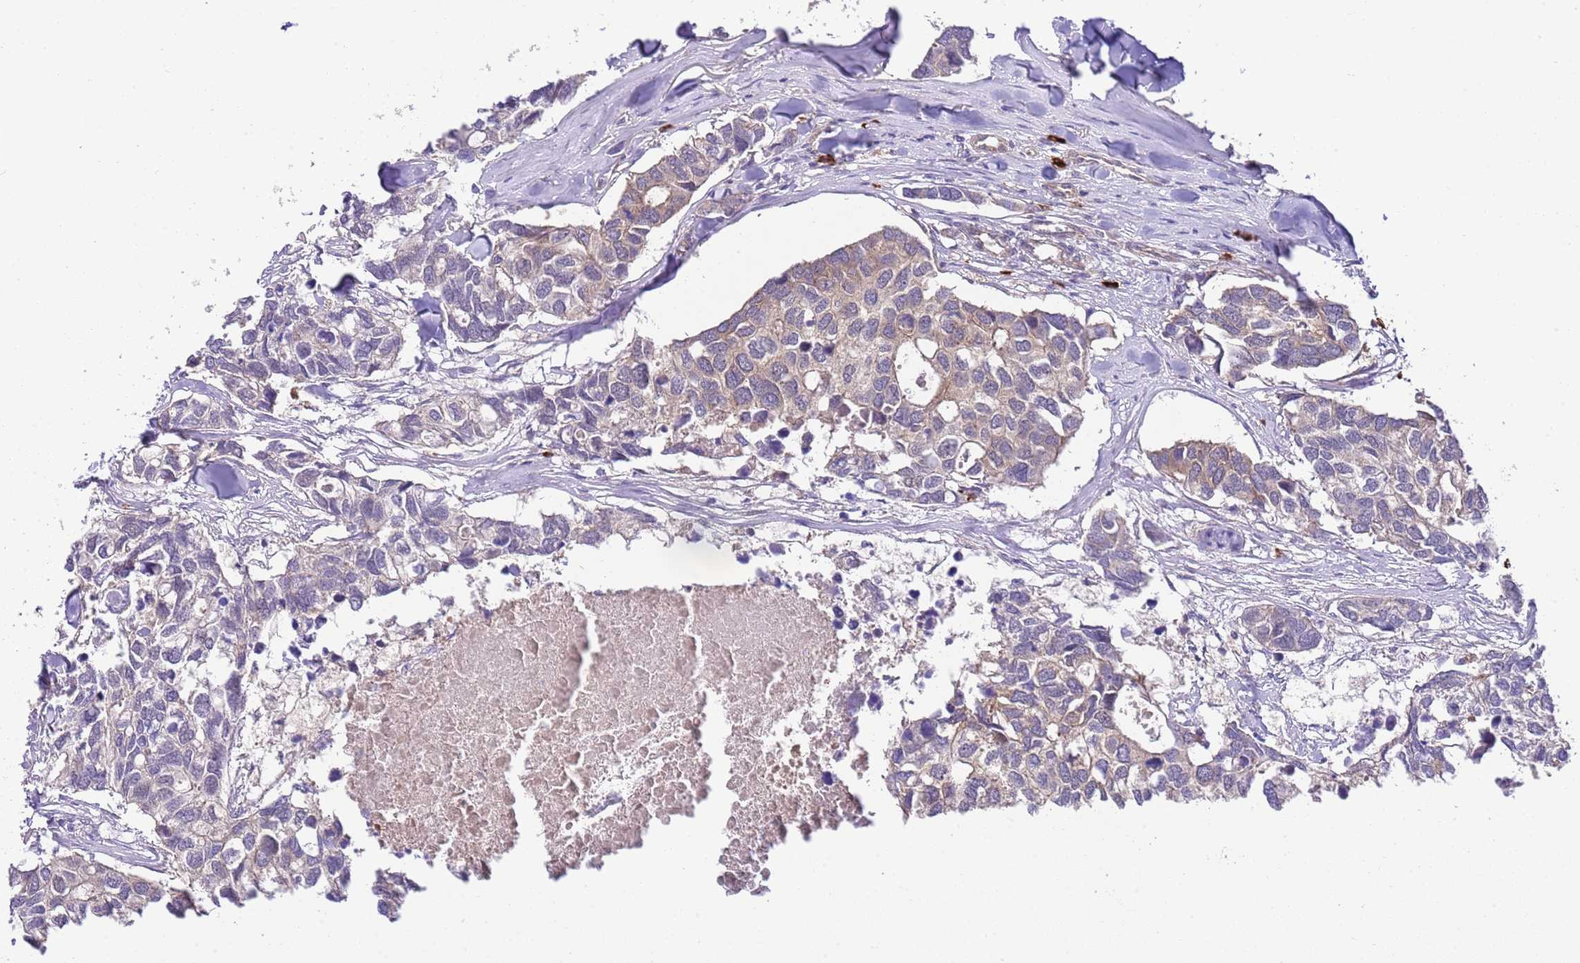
{"staining": {"intensity": "weak", "quantity": "25%-75%", "location": "cytoplasmic/membranous"}, "tissue": "breast cancer", "cell_type": "Tumor cells", "image_type": "cancer", "snomed": [{"axis": "morphology", "description": "Duct carcinoma"}, {"axis": "topography", "description": "Breast"}], "caption": "Breast cancer (infiltrating ductal carcinoma) tissue shows weak cytoplasmic/membranous expression in about 25%-75% of tumor cells", "gene": "DONSON", "patient": {"sex": "female", "age": 83}}